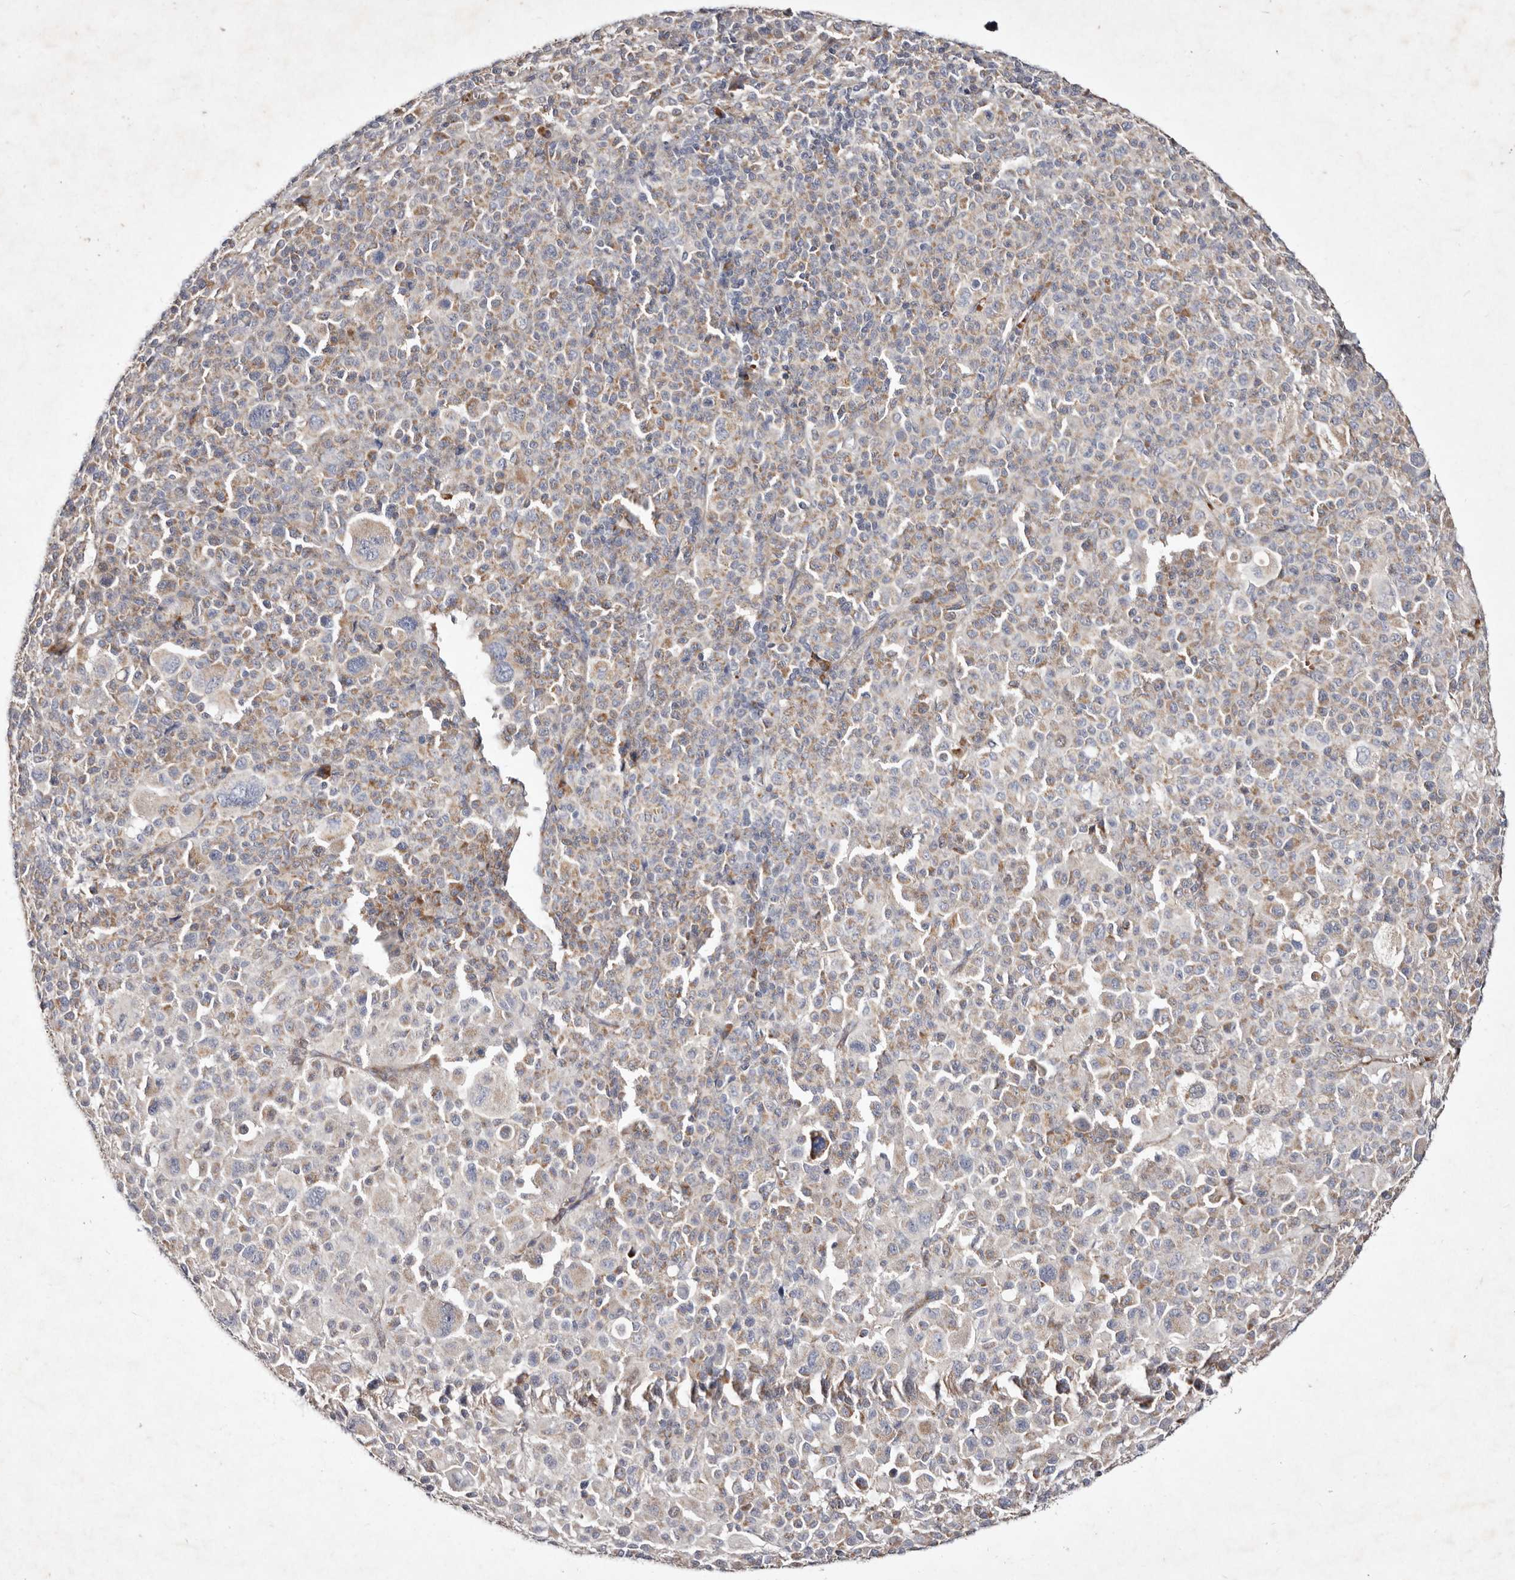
{"staining": {"intensity": "weak", "quantity": ">75%", "location": "cytoplasmic/membranous"}, "tissue": "melanoma", "cell_type": "Tumor cells", "image_type": "cancer", "snomed": [{"axis": "morphology", "description": "Malignant melanoma, Metastatic site"}, {"axis": "topography", "description": "Skin"}], "caption": "Immunohistochemical staining of melanoma shows low levels of weak cytoplasmic/membranous staining in approximately >75% of tumor cells.", "gene": "SLC25A20", "patient": {"sex": "female", "age": 74}}